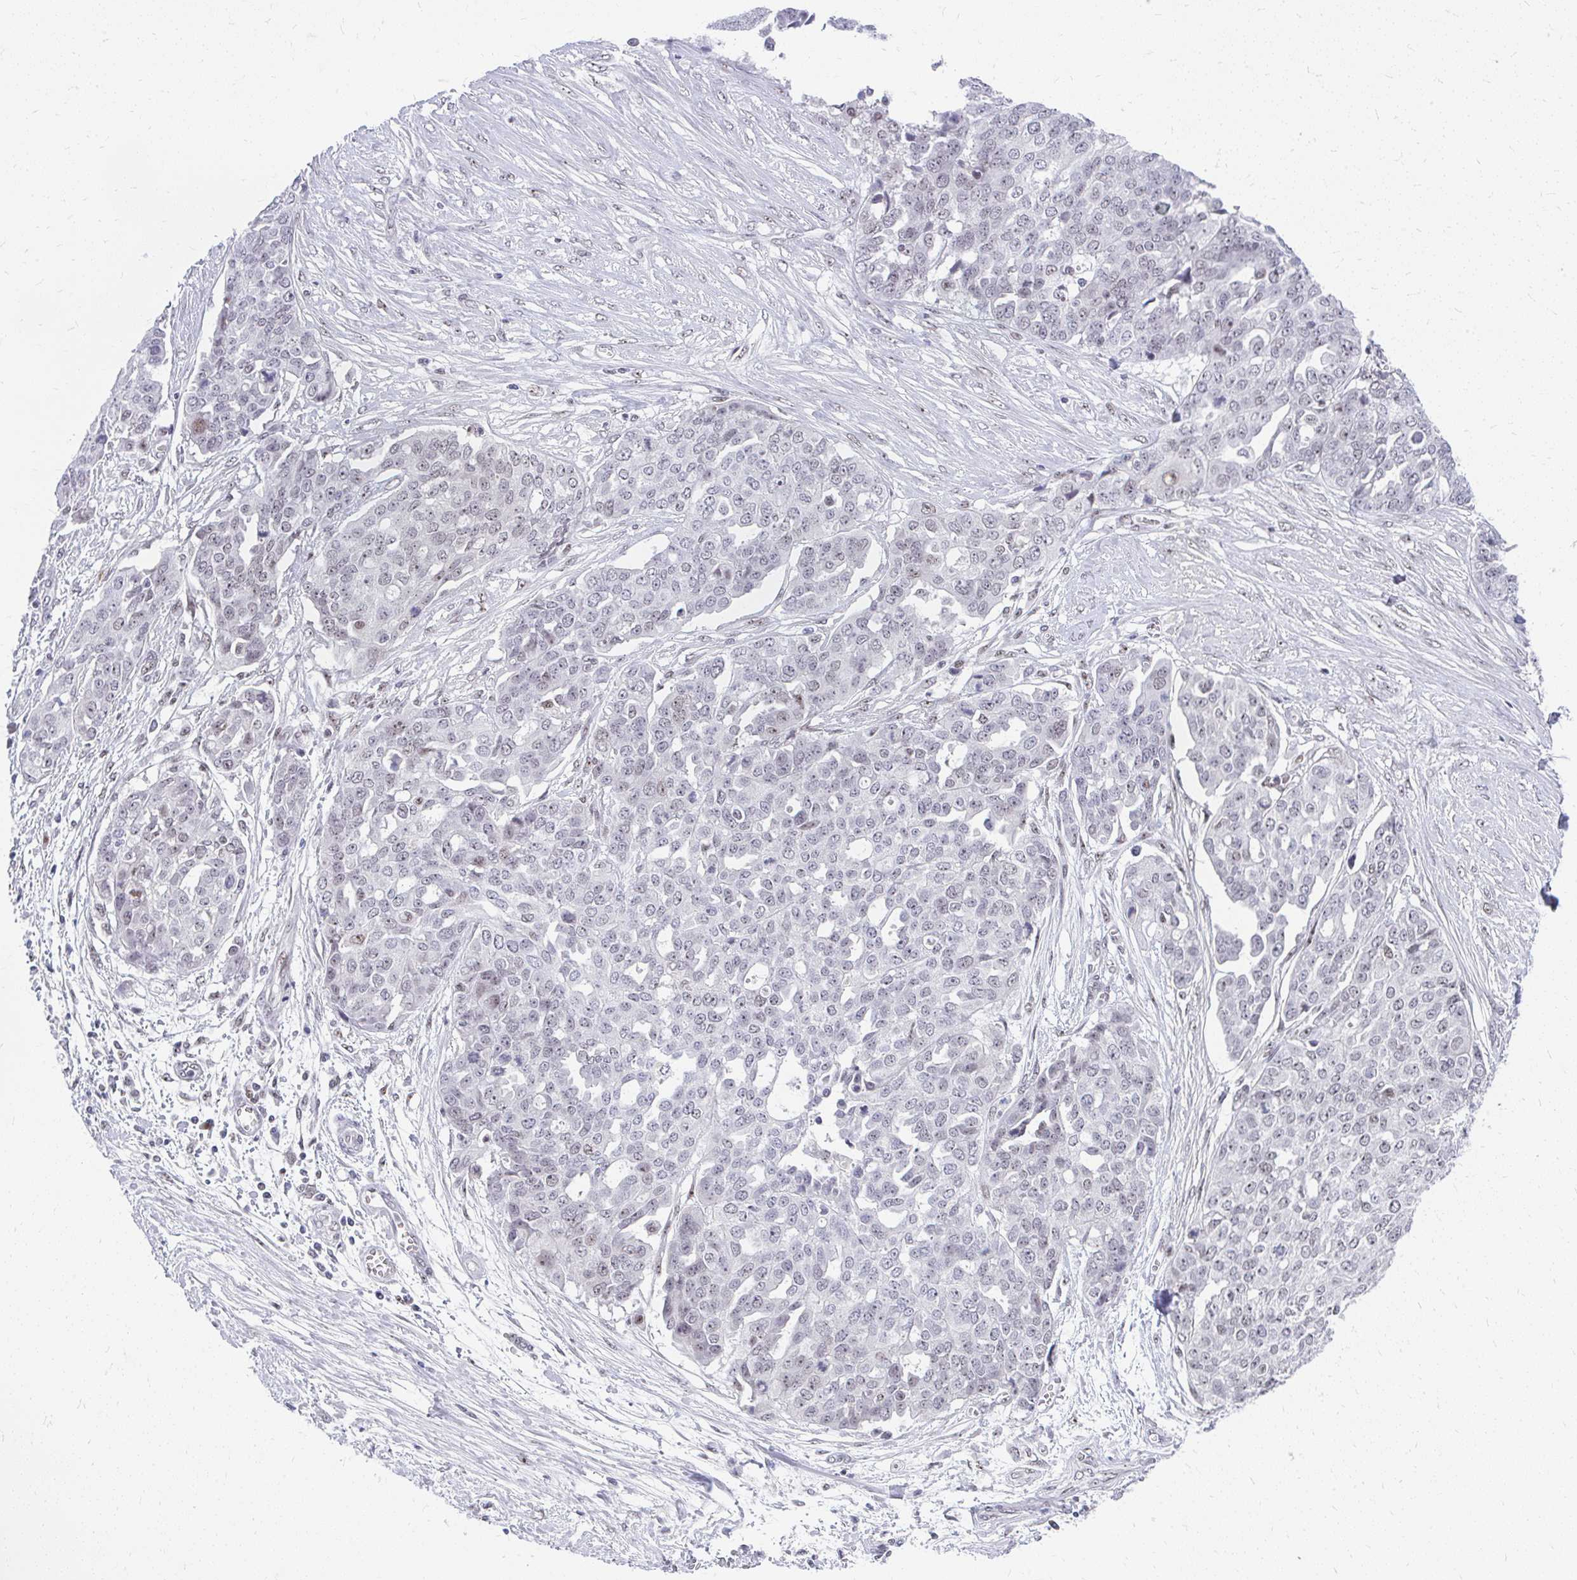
{"staining": {"intensity": "weak", "quantity": "25%-75%", "location": "nuclear"}, "tissue": "ovarian cancer", "cell_type": "Tumor cells", "image_type": "cancer", "snomed": [{"axis": "morphology", "description": "Cystadenocarcinoma, serous, NOS"}, {"axis": "topography", "description": "Soft tissue"}, {"axis": "topography", "description": "Ovary"}], "caption": "Weak nuclear protein positivity is appreciated in about 25%-75% of tumor cells in serous cystadenocarcinoma (ovarian).", "gene": "GTF2H1", "patient": {"sex": "female", "age": 57}}